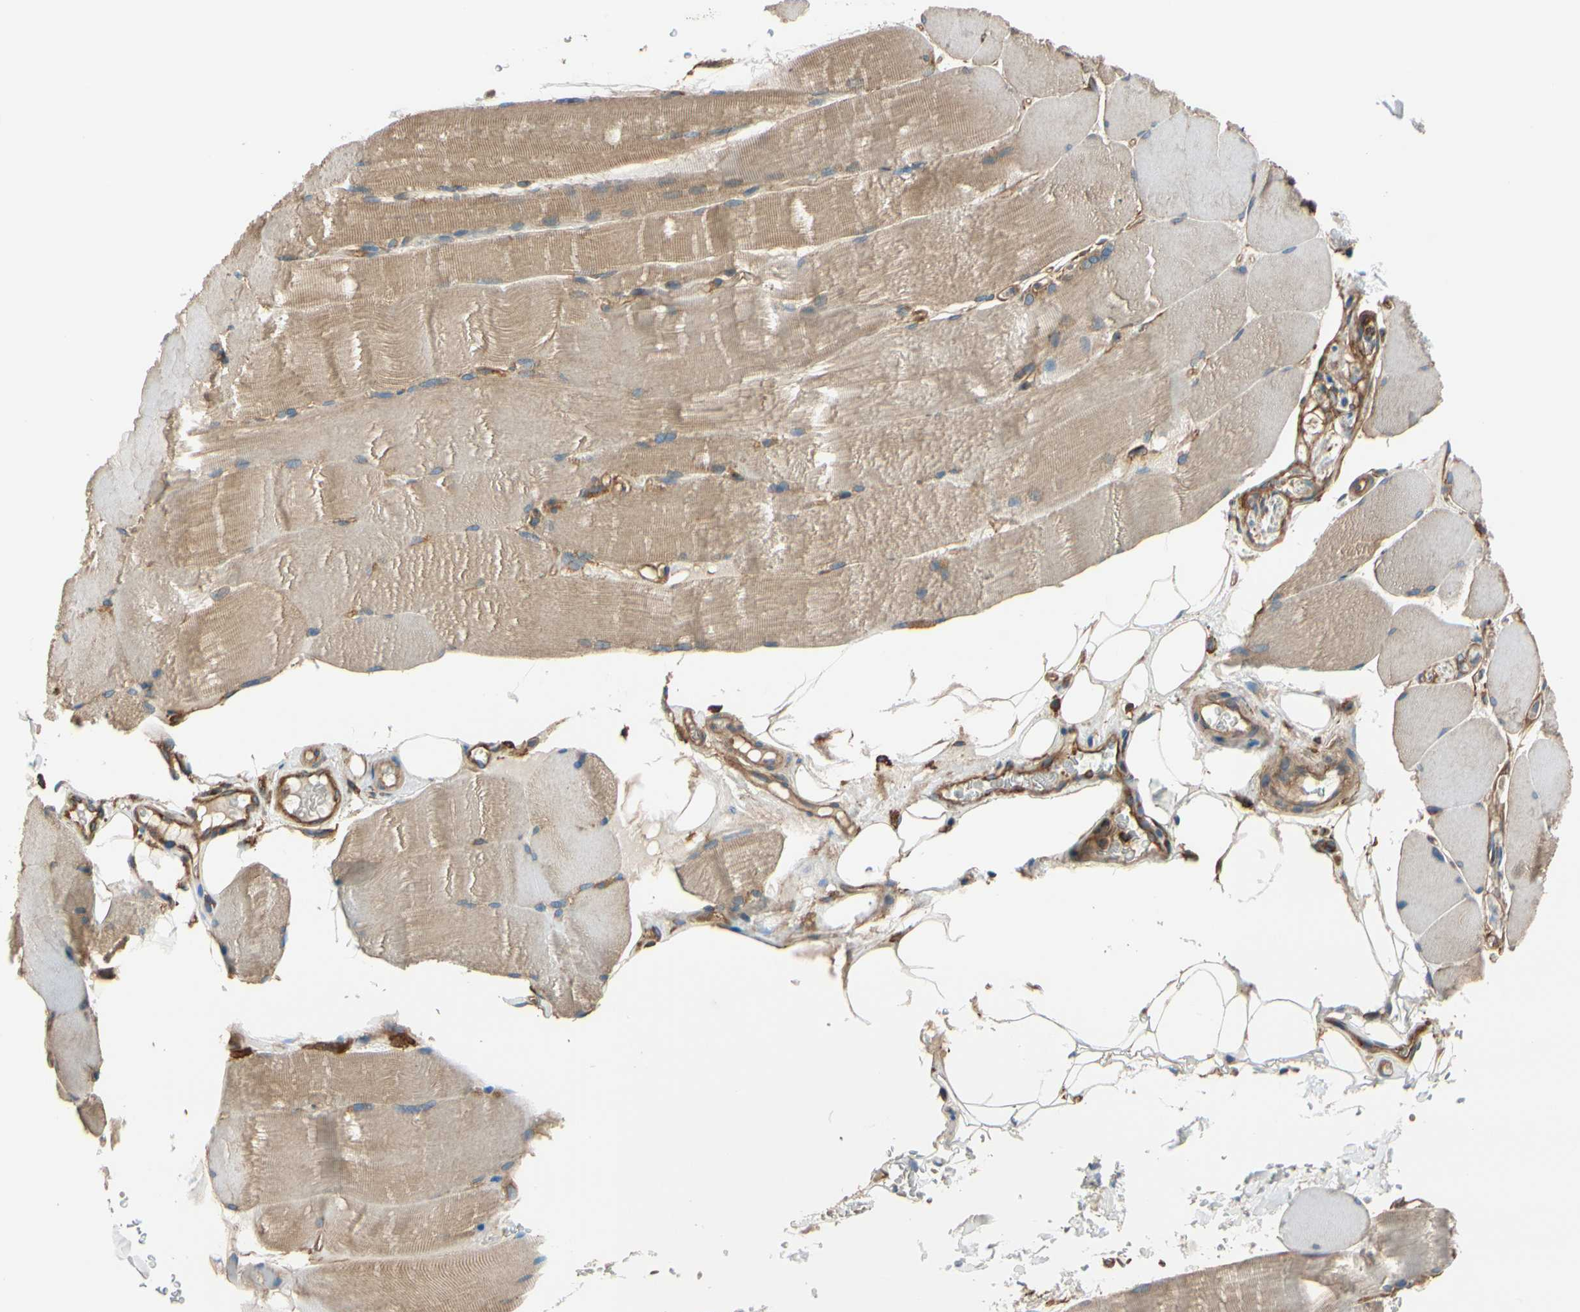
{"staining": {"intensity": "weak", "quantity": "25%-75%", "location": "cytoplasmic/membranous"}, "tissue": "skeletal muscle", "cell_type": "Myocytes", "image_type": "normal", "snomed": [{"axis": "morphology", "description": "Normal tissue, NOS"}, {"axis": "topography", "description": "Skin"}, {"axis": "topography", "description": "Skeletal muscle"}], "caption": "A brown stain labels weak cytoplasmic/membranous positivity of a protein in myocytes of unremarkable human skeletal muscle. (DAB (3,3'-diaminobenzidine) IHC, brown staining for protein, blue staining for nuclei).", "gene": "EPS15", "patient": {"sex": "male", "age": 83}}